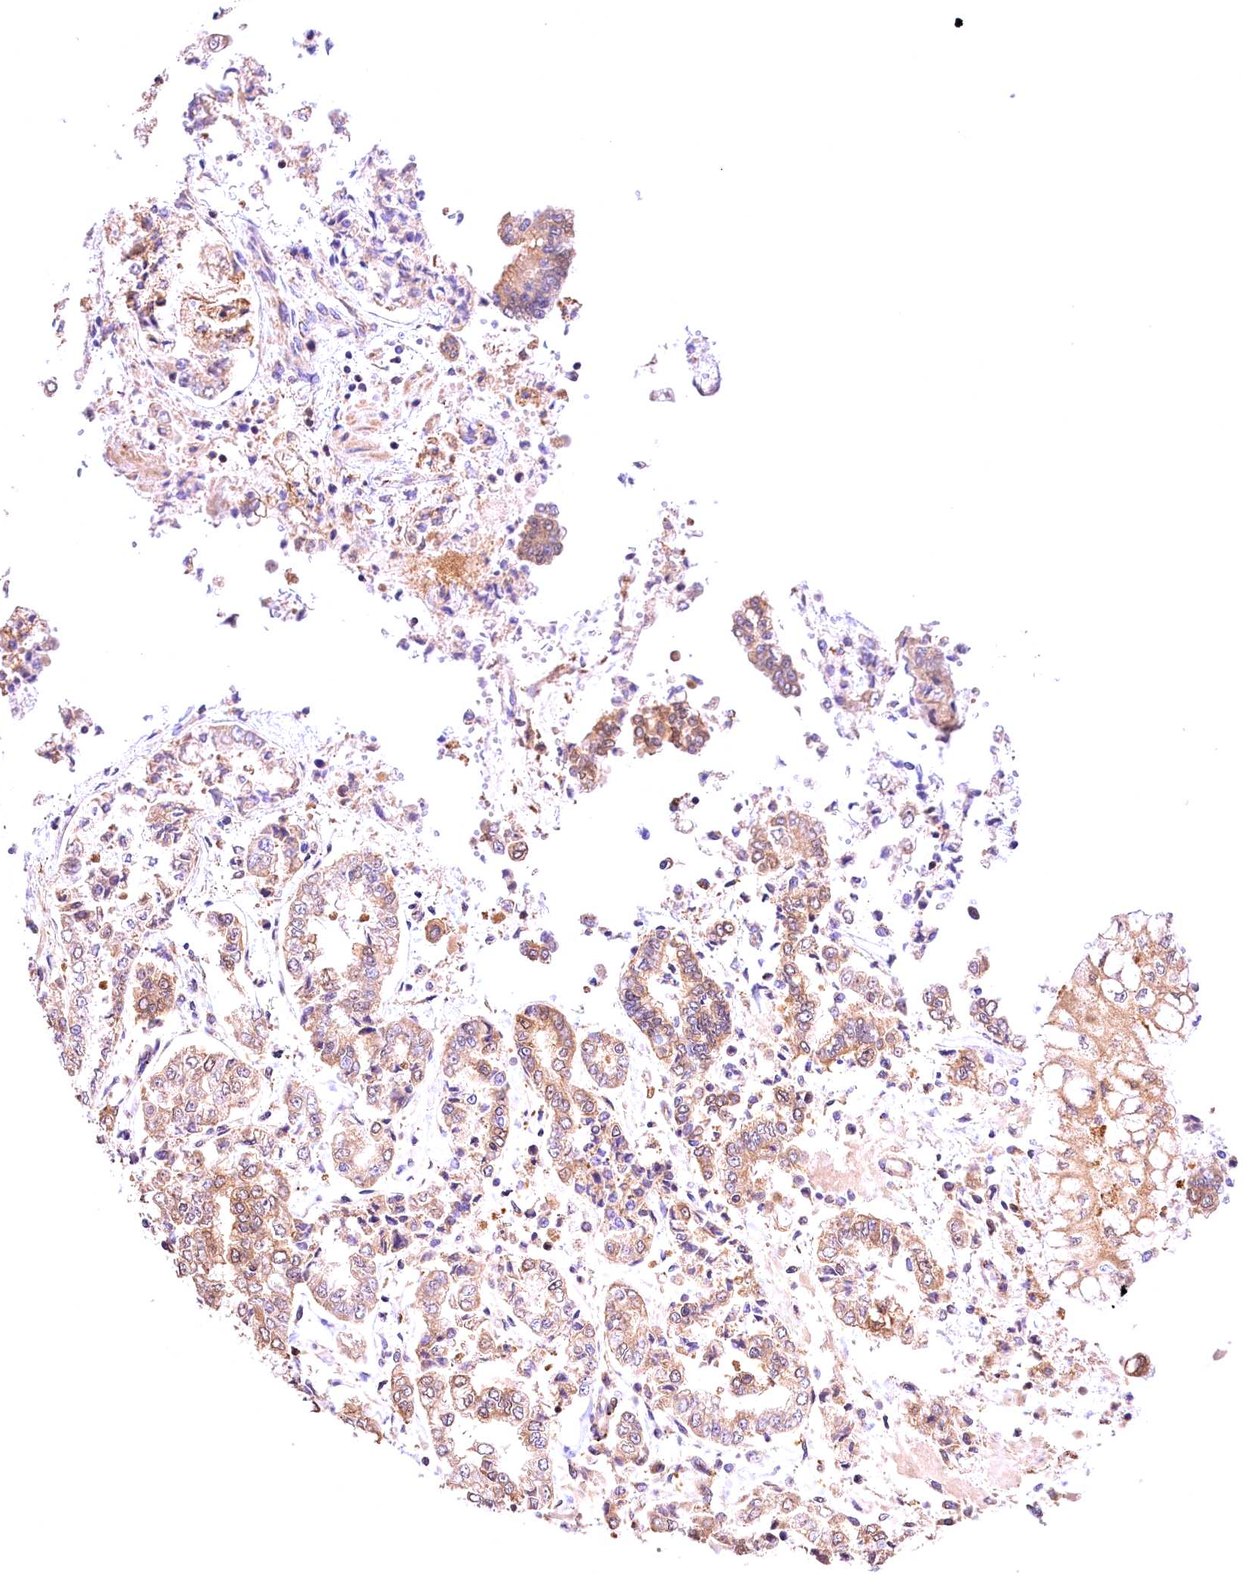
{"staining": {"intensity": "moderate", "quantity": "25%-75%", "location": "cytoplasmic/membranous"}, "tissue": "stomach cancer", "cell_type": "Tumor cells", "image_type": "cancer", "snomed": [{"axis": "morphology", "description": "Adenocarcinoma, NOS"}, {"axis": "topography", "description": "Stomach"}], "caption": "Human adenocarcinoma (stomach) stained with a brown dye demonstrates moderate cytoplasmic/membranous positive positivity in about 25%-75% of tumor cells.", "gene": "KPTN", "patient": {"sex": "male", "age": 76}}